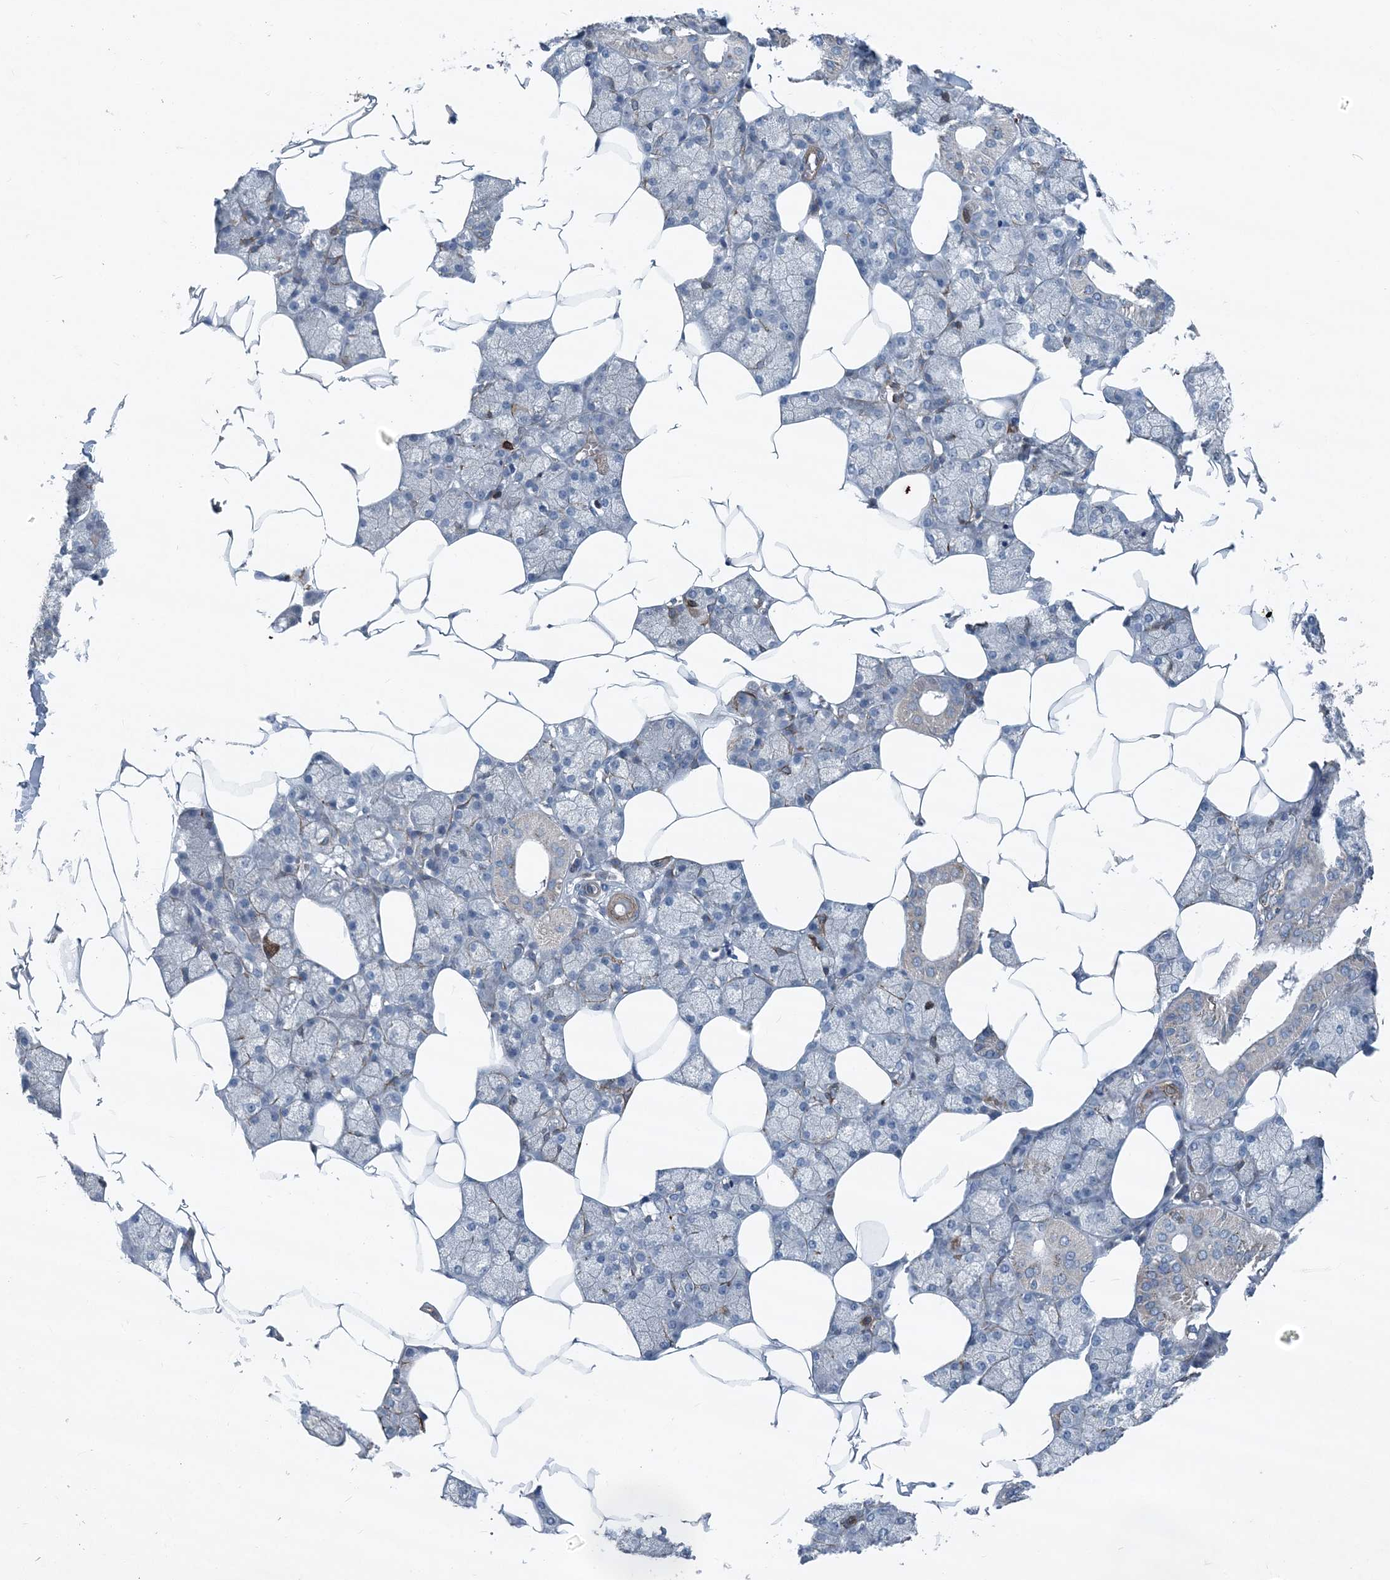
{"staining": {"intensity": "negative", "quantity": "none", "location": "none"}, "tissue": "salivary gland", "cell_type": "Glandular cells", "image_type": "normal", "snomed": [{"axis": "morphology", "description": "Normal tissue, NOS"}, {"axis": "topography", "description": "Salivary gland"}], "caption": "Immunohistochemical staining of normal salivary gland exhibits no significant expression in glandular cells.", "gene": "DGUOK", "patient": {"sex": "male", "age": 62}}